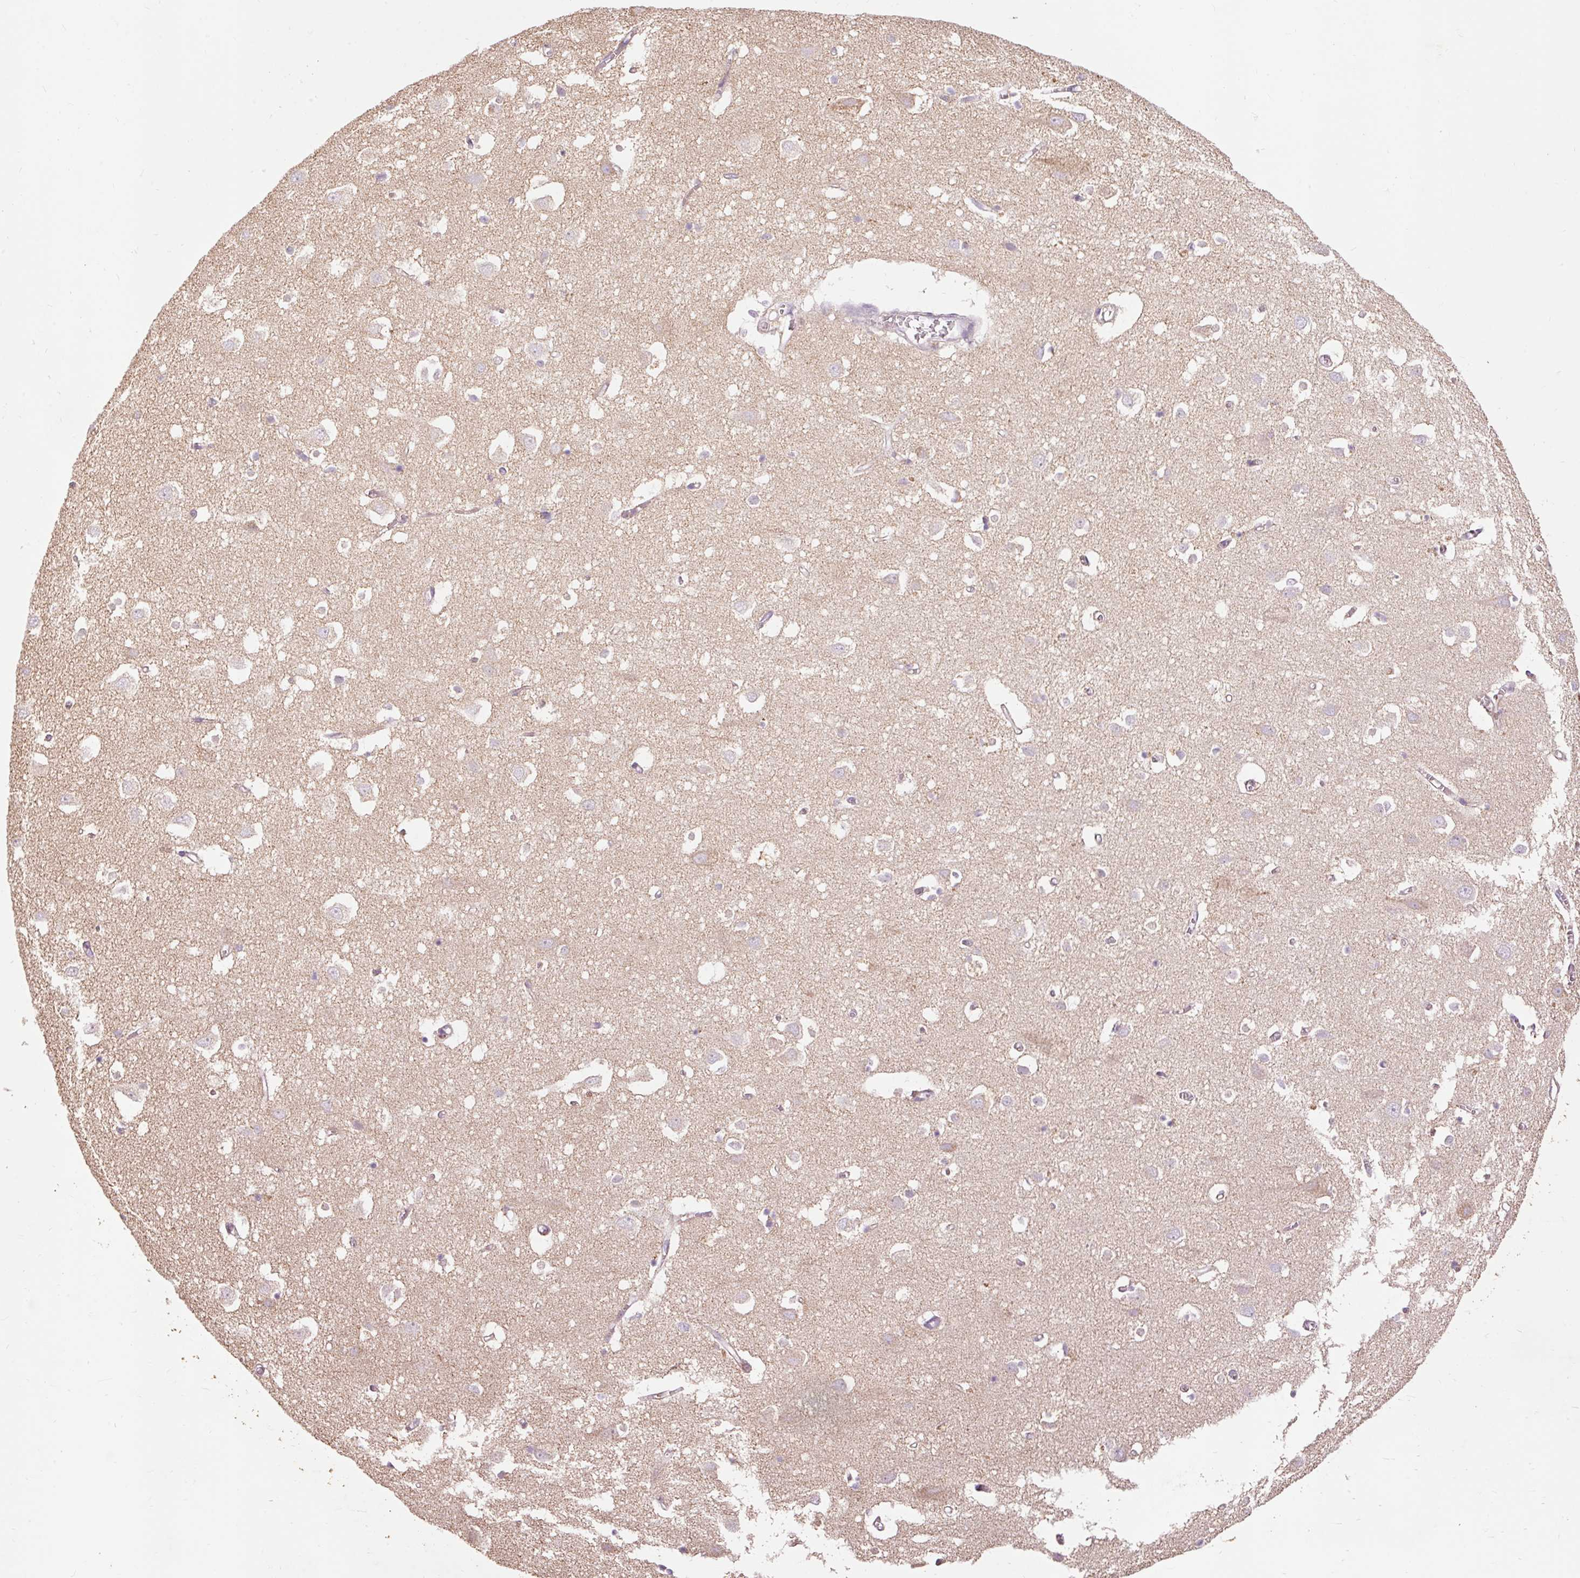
{"staining": {"intensity": "negative", "quantity": "none", "location": "none"}, "tissue": "cerebral cortex", "cell_type": "Endothelial cells", "image_type": "normal", "snomed": [{"axis": "morphology", "description": "Normal tissue, NOS"}, {"axis": "topography", "description": "Cerebral cortex"}], "caption": "Immunohistochemistry micrograph of benign cerebral cortex: human cerebral cortex stained with DAB (3,3'-diaminobenzidine) reveals no significant protein expression in endothelial cells. The staining was performed using DAB (3,3'-diaminobenzidine) to visualize the protein expression in brown, while the nuclei were stained in blue with hematoxylin (Magnification: 20x).", "gene": "PRDX5", "patient": {"sex": "male", "age": 70}}